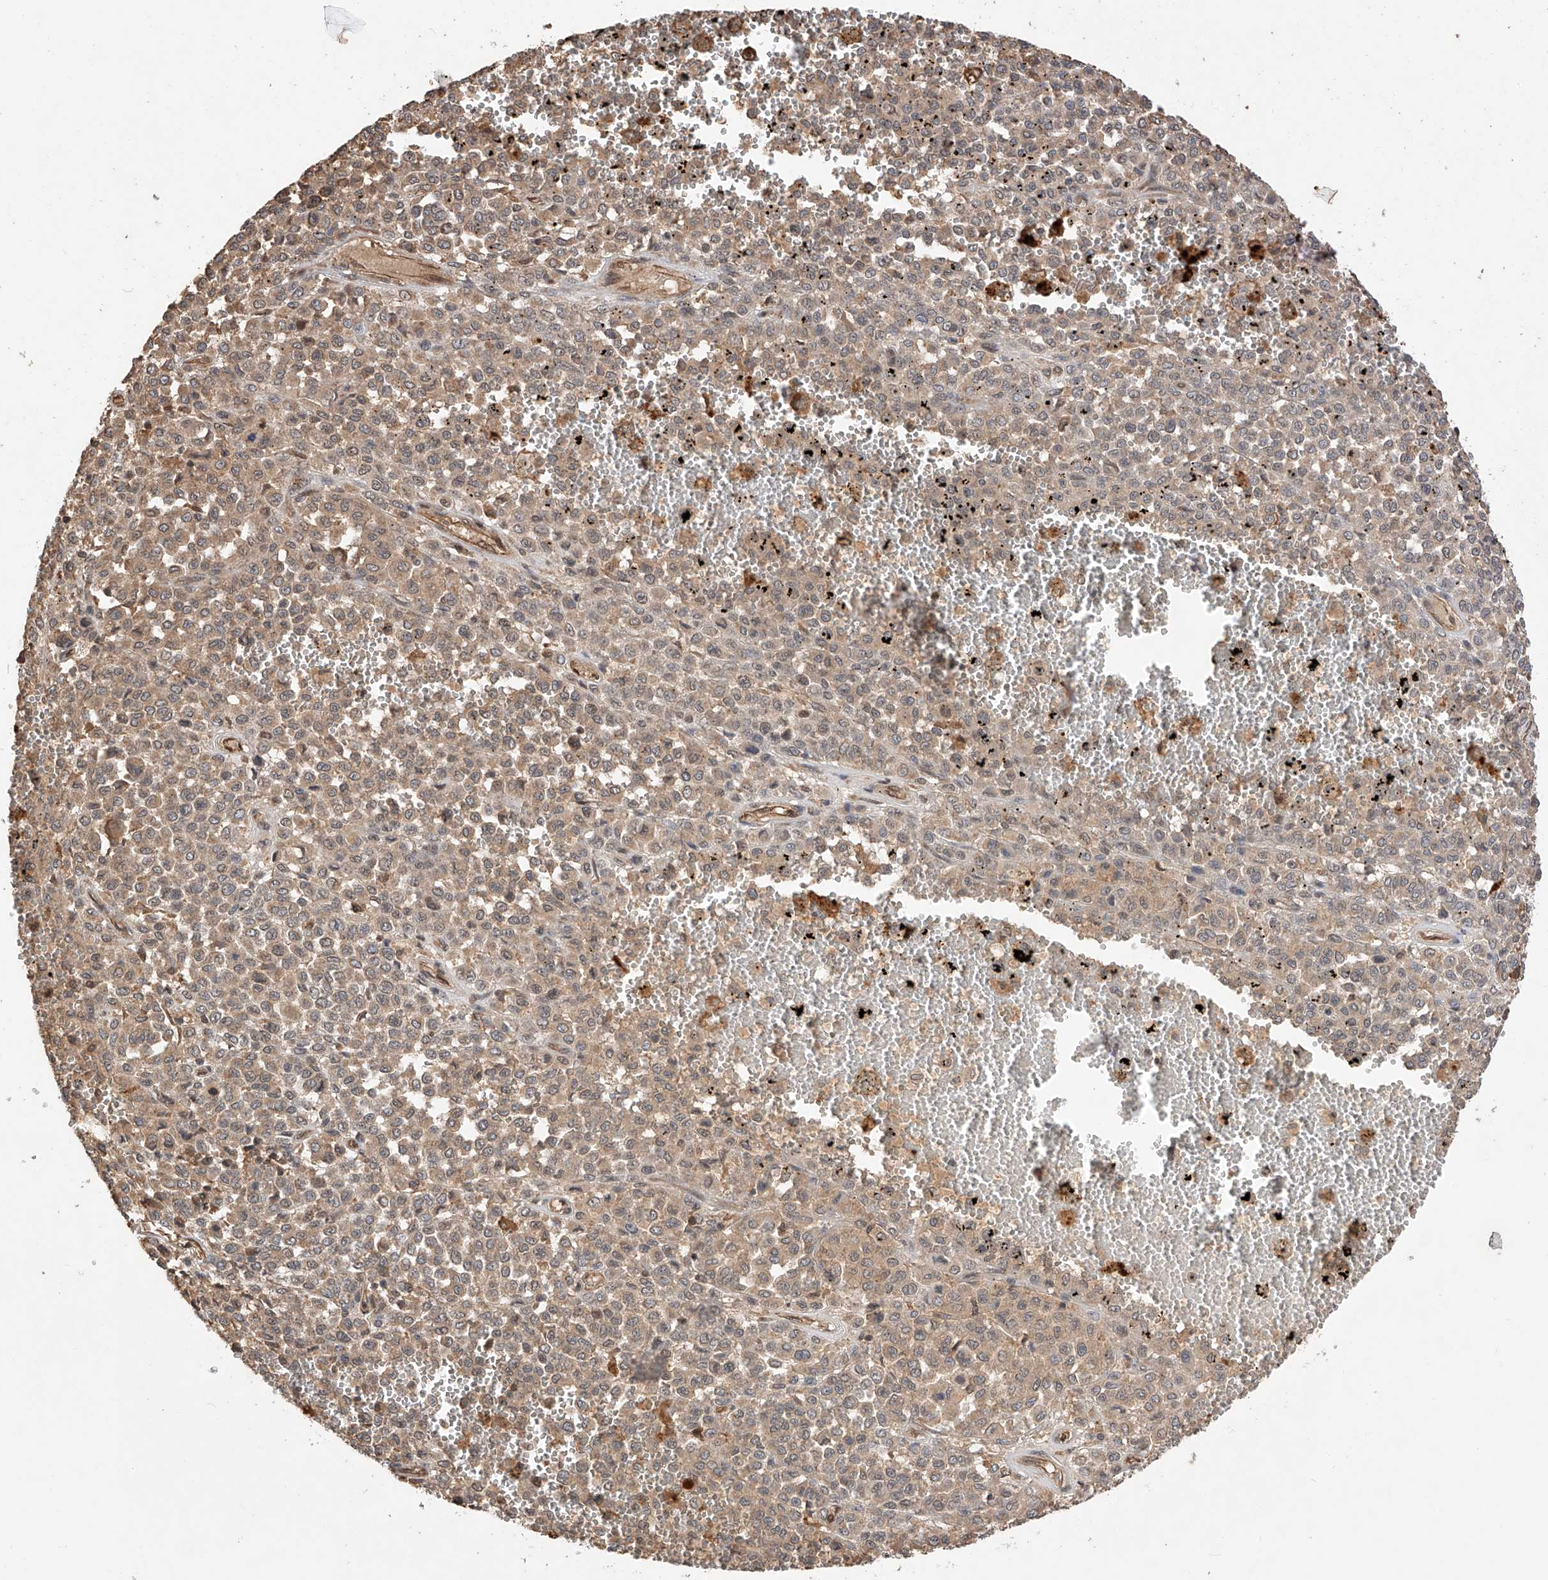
{"staining": {"intensity": "weak", "quantity": ">75%", "location": "cytoplasmic/membranous"}, "tissue": "melanoma", "cell_type": "Tumor cells", "image_type": "cancer", "snomed": [{"axis": "morphology", "description": "Malignant melanoma, Metastatic site"}, {"axis": "topography", "description": "Pancreas"}], "caption": "Malignant melanoma (metastatic site) stained with a brown dye exhibits weak cytoplasmic/membranous positive staining in approximately >75% of tumor cells.", "gene": "RILPL2", "patient": {"sex": "female", "age": 30}}